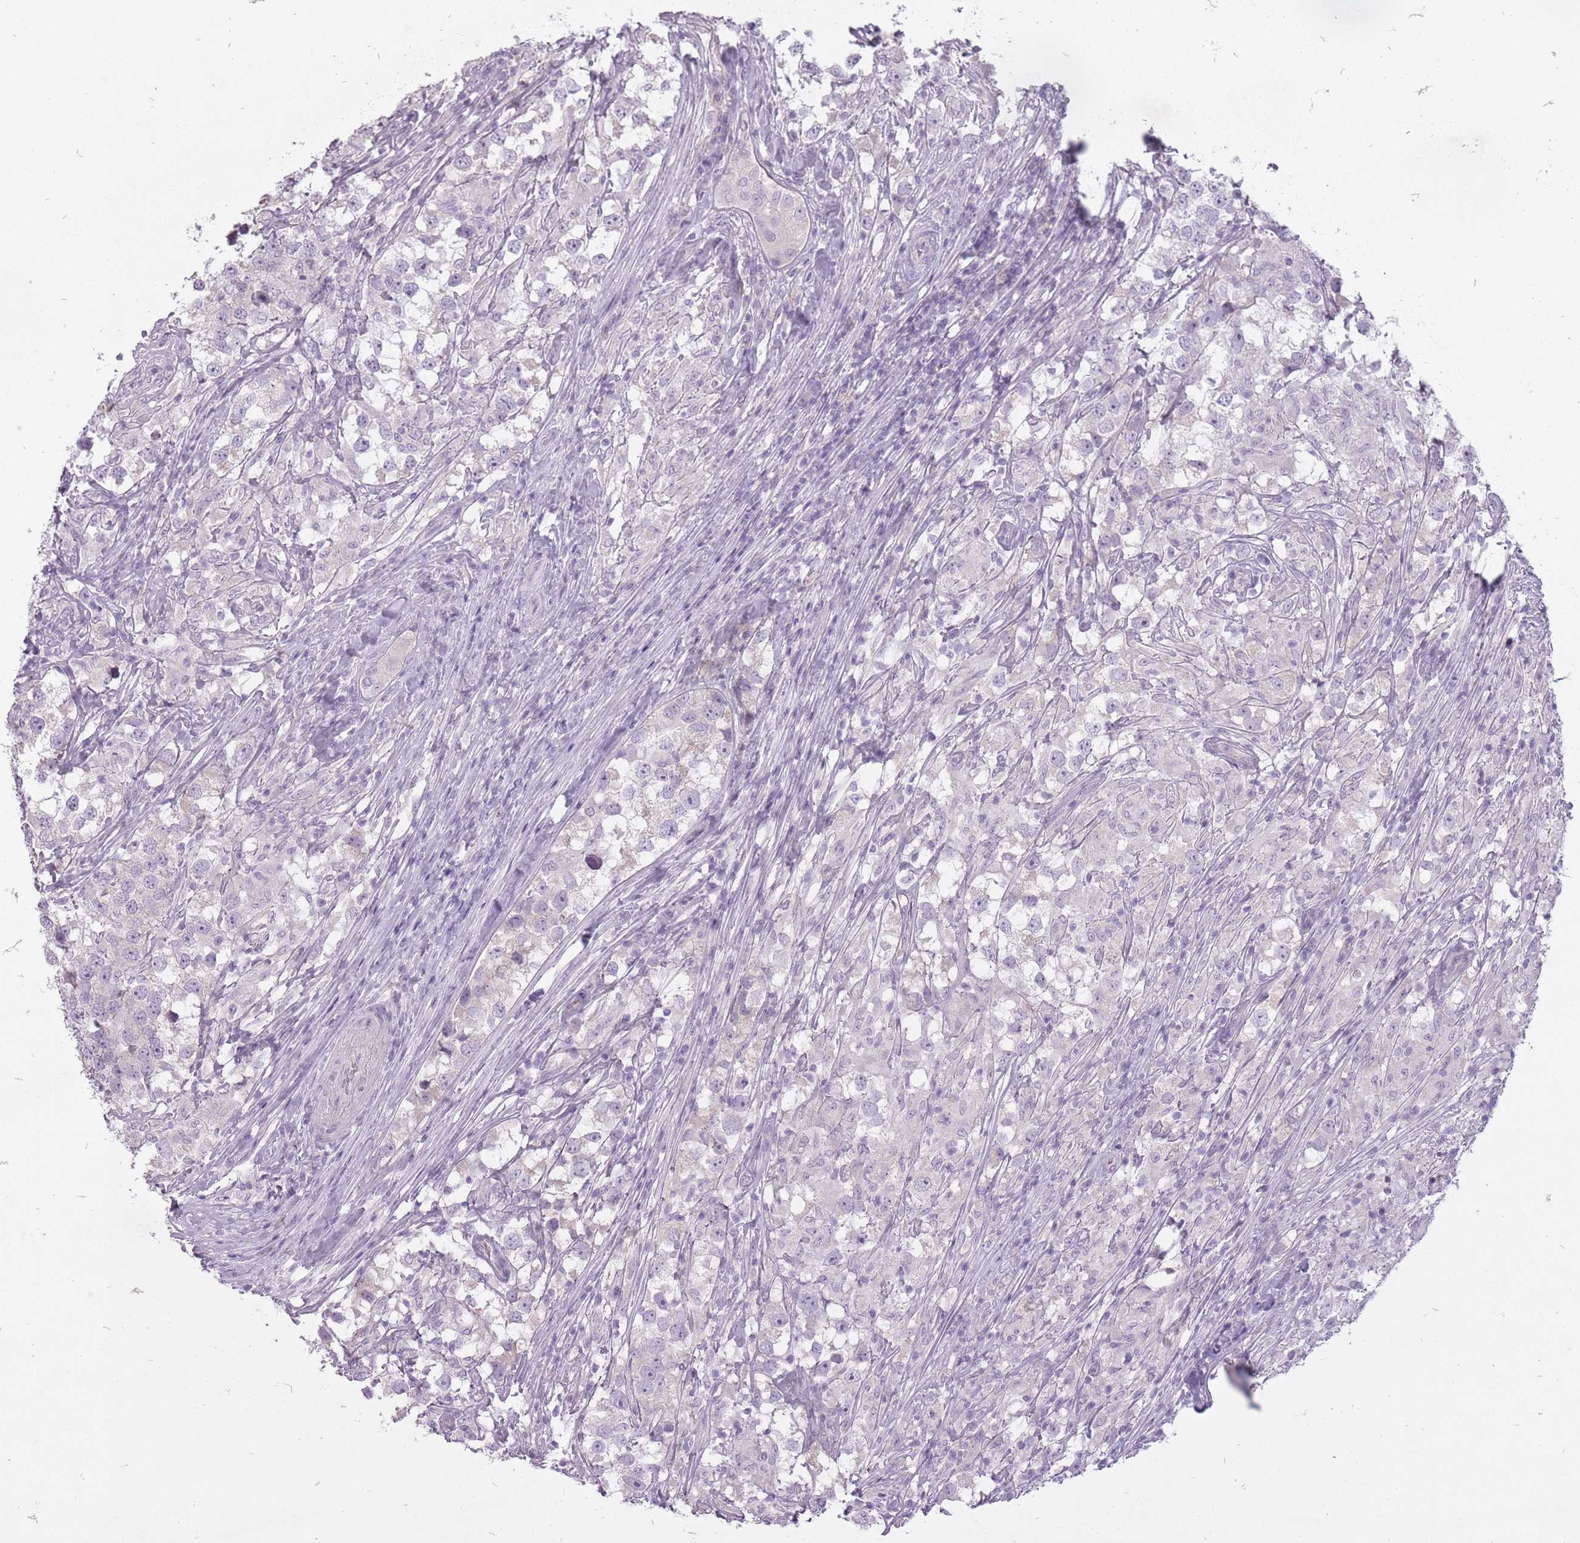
{"staining": {"intensity": "negative", "quantity": "none", "location": "none"}, "tissue": "testis cancer", "cell_type": "Tumor cells", "image_type": "cancer", "snomed": [{"axis": "morphology", "description": "Seminoma, NOS"}, {"axis": "topography", "description": "Testis"}], "caption": "Histopathology image shows no significant protein staining in tumor cells of testis cancer (seminoma).", "gene": "FAM43B", "patient": {"sex": "male", "age": 46}}